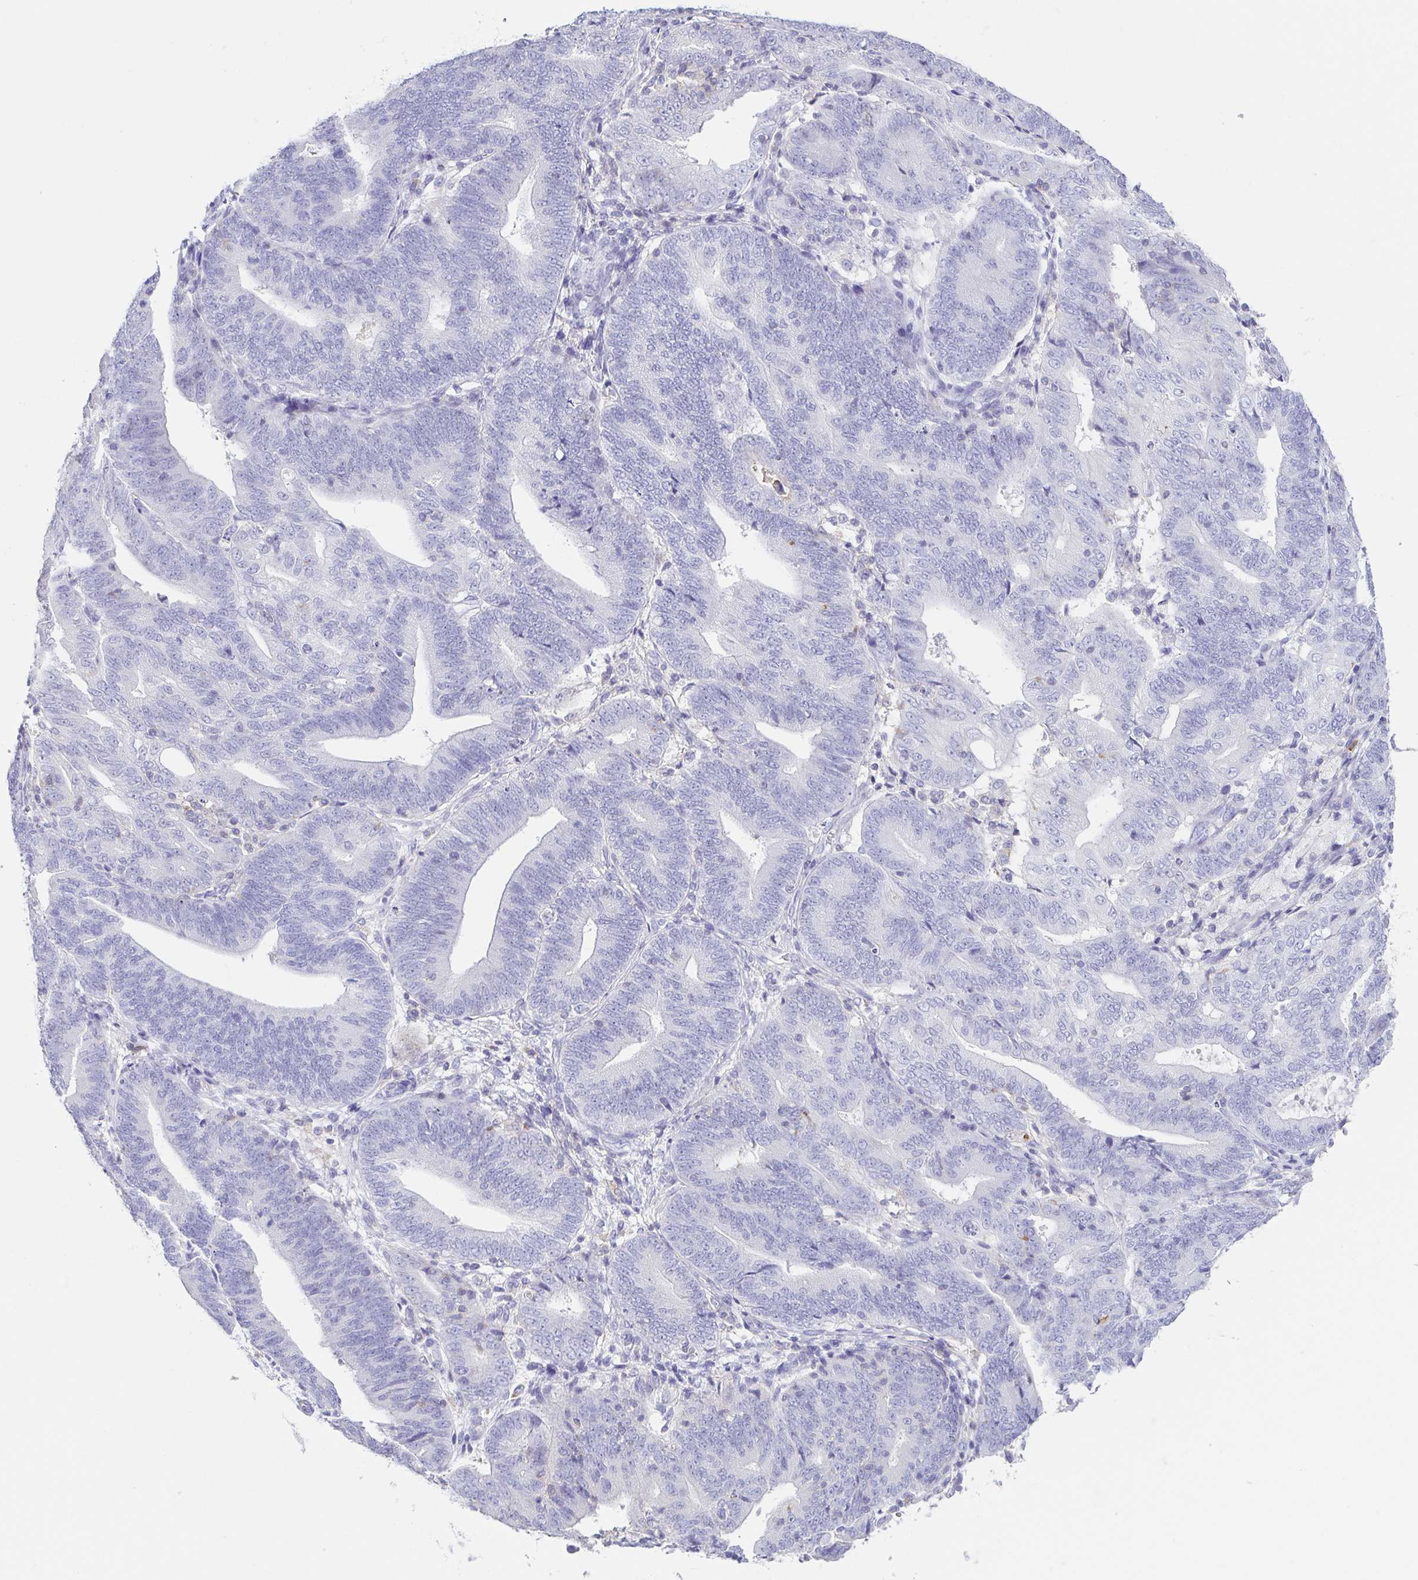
{"staining": {"intensity": "negative", "quantity": "none", "location": "none"}, "tissue": "endometrial cancer", "cell_type": "Tumor cells", "image_type": "cancer", "snomed": [{"axis": "morphology", "description": "Adenocarcinoma, NOS"}, {"axis": "topography", "description": "Endometrium"}], "caption": "This is a micrograph of IHC staining of endometrial adenocarcinoma, which shows no positivity in tumor cells. Nuclei are stained in blue.", "gene": "ARPP21", "patient": {"sex": "female", "age": 70}}